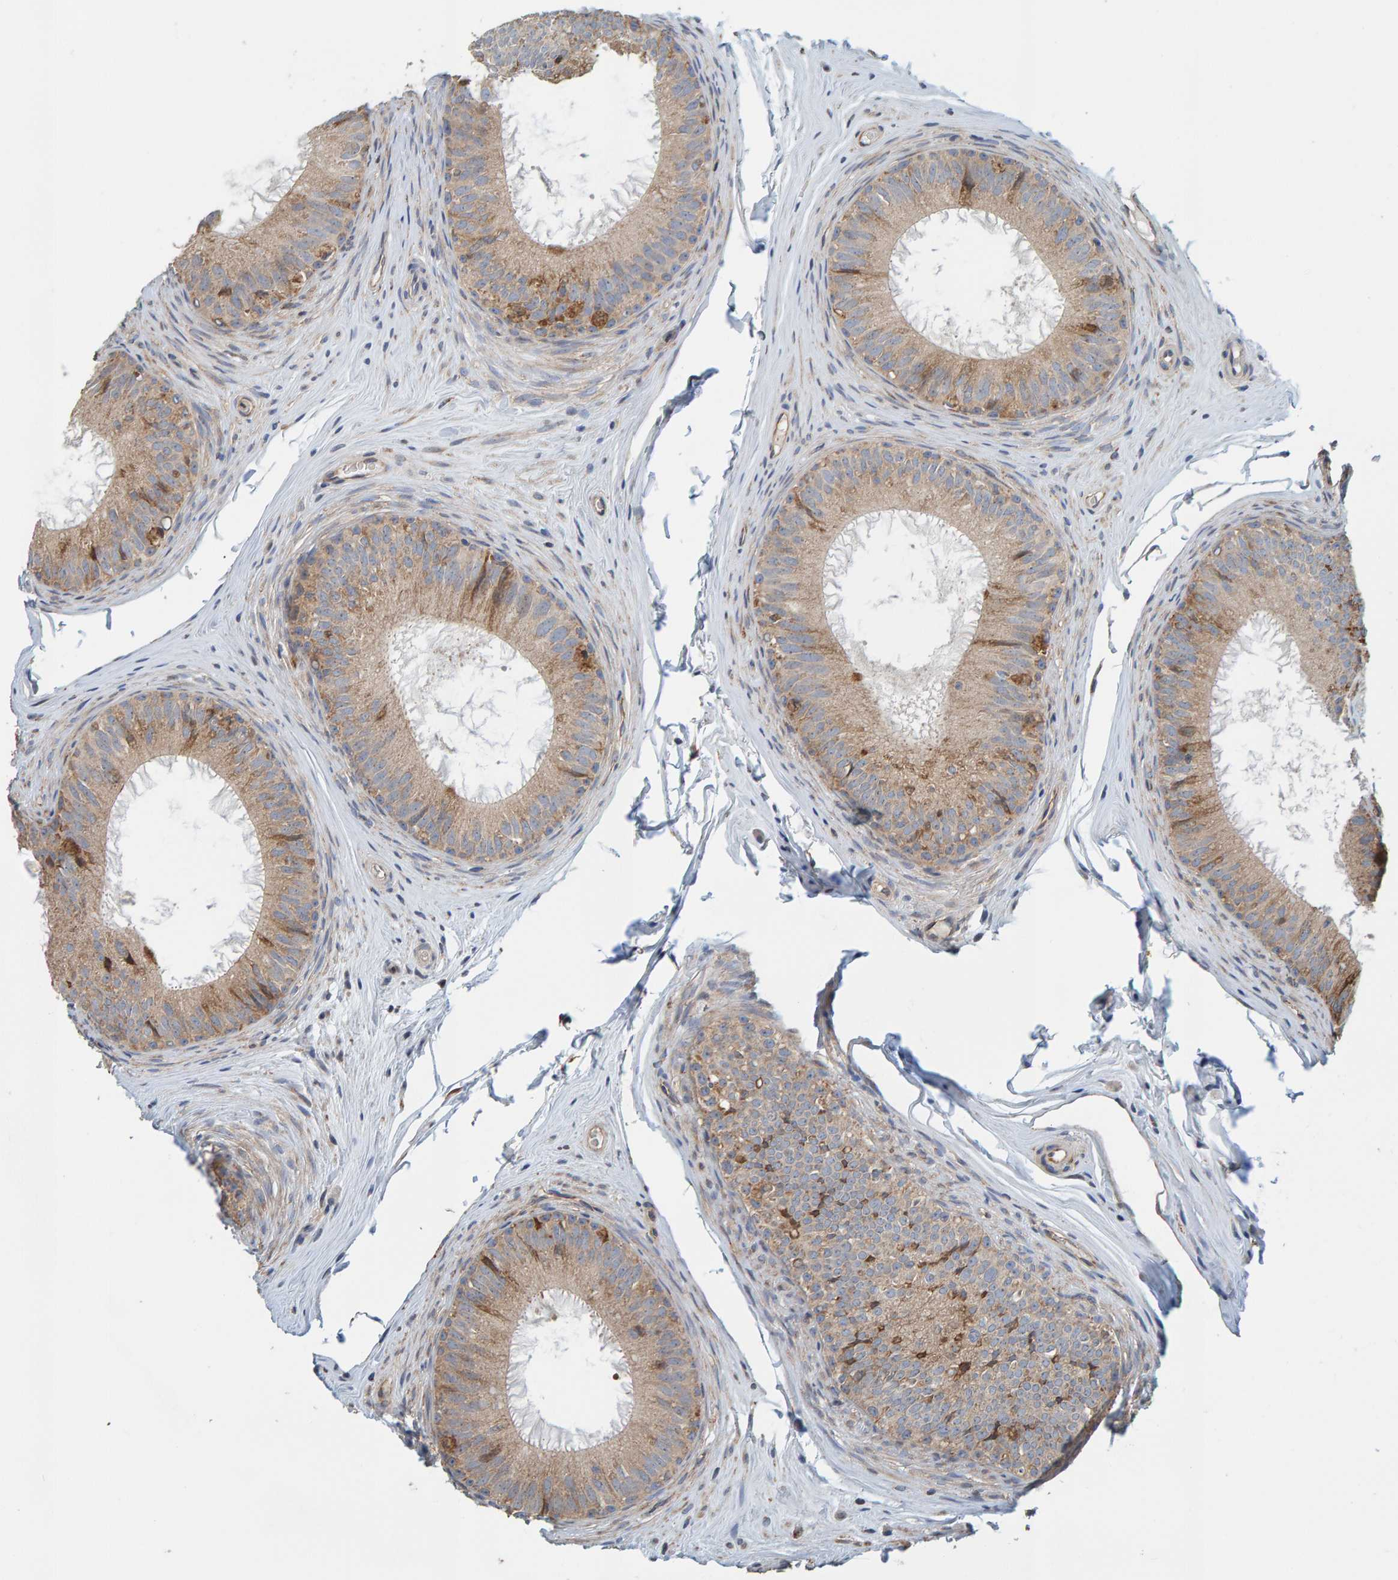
{"staining": {"intensity": "moderate", "quantity": "25%-75%", "location": "cytoplasmic/membranous"}, "tissue": "epididymis", "cell_type": "Glandular cells", "image_type": "normal", "snomed": [{"axis": "morphology", "description": "Normal tissue, NOS"}, {"axis": "topography", "description": "Epididymis"}], "caption": "IHC histopathology image of benign epididymis stained for a protein (brown), which exhibits medium levels of moderate cytoplasmic/membranous expression in approximately 25%-75% of glandular cells.", "gene": "MRPL45", "patient": {"sex": "male", "age": 32}}